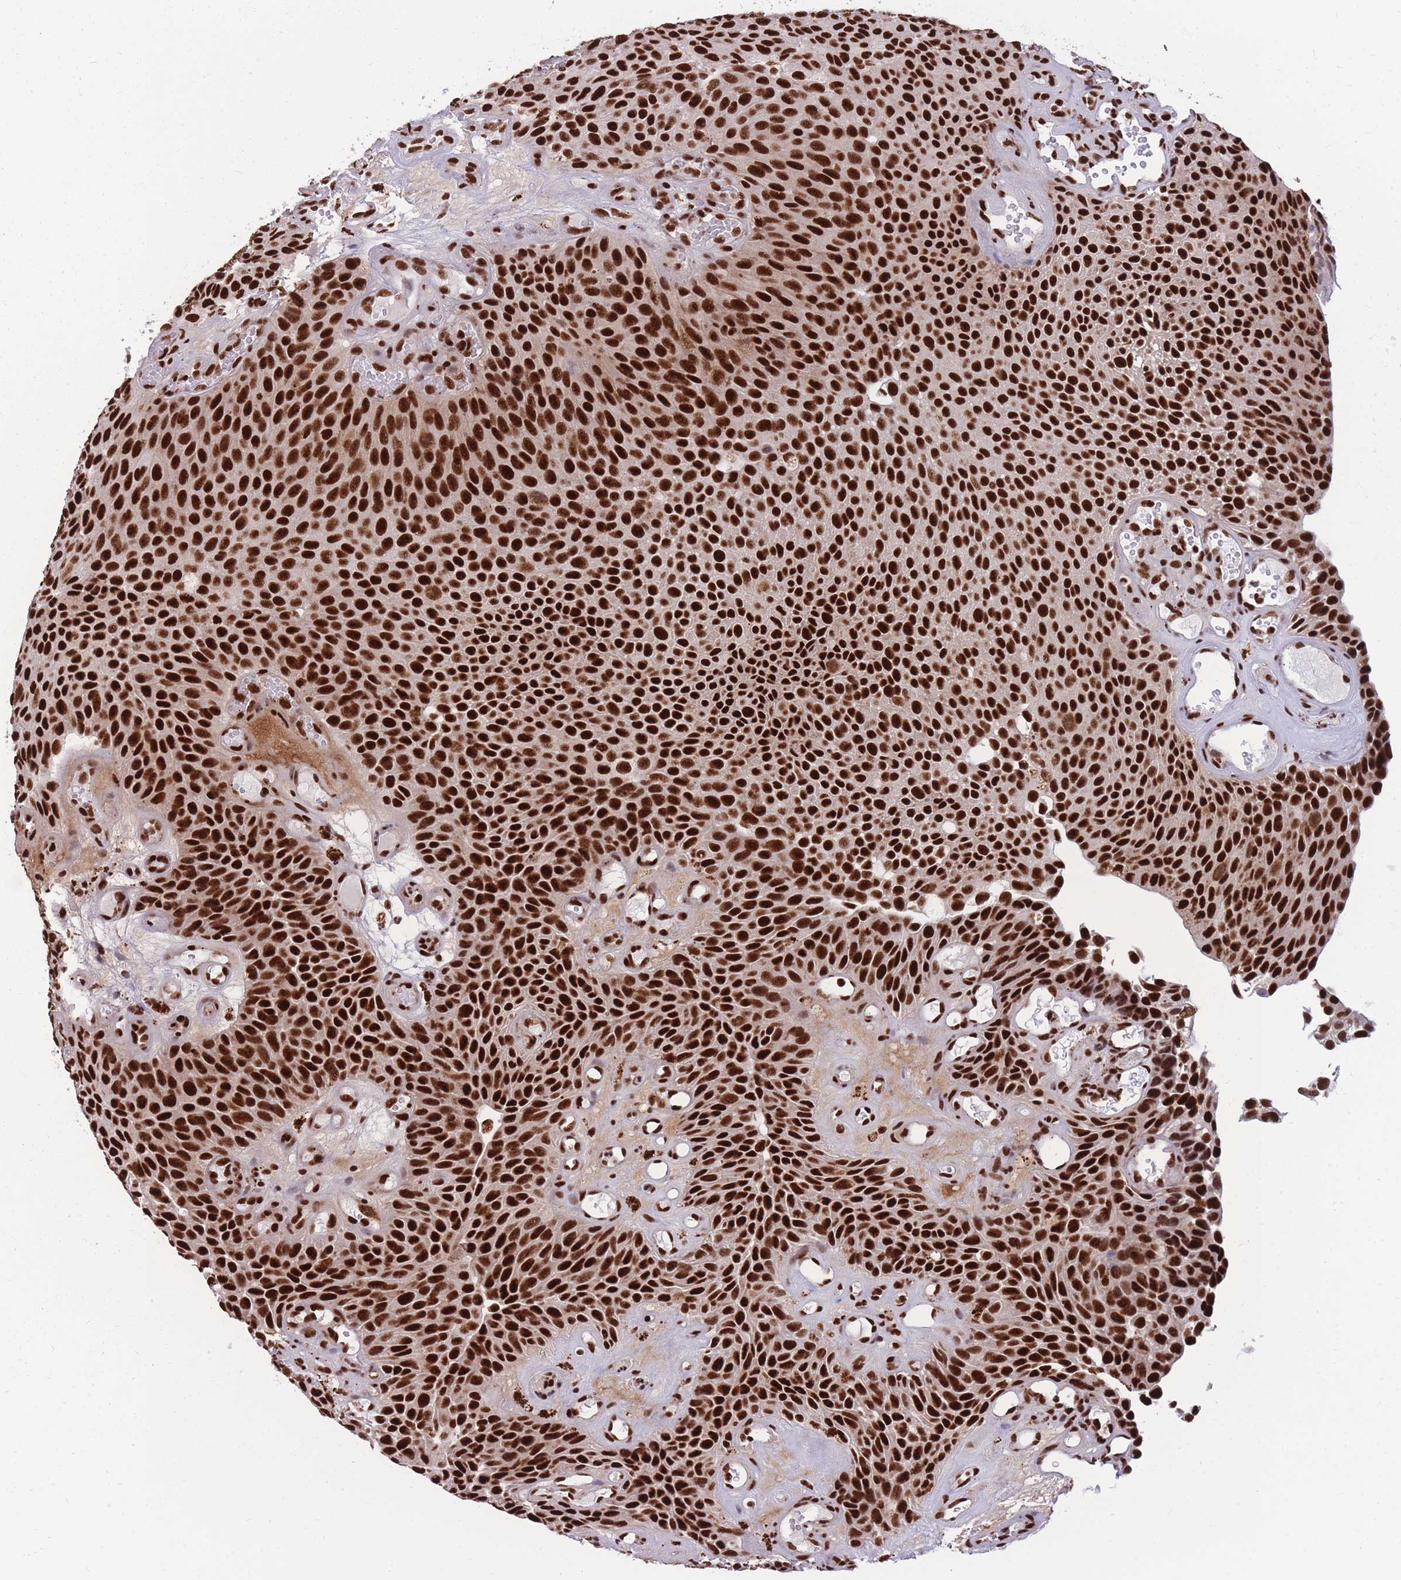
{"staining": {"intensity": "strong", "quantity": ">75%", "location": "nuclear"}, "tissue": "urothelial cancer", "cell_type": "Tumor cells", "image_type": "cancer", "snomed": [{"axis": "morphology", "description": "Urothelial carcinoma, Low grade"}, {"axis": "topography", "description": "Urinary bladder"}], "caption": "The micrograph exhibits immunohistochemical staining of urothelial carcinoma (low-grade). There is strong nuclear staining is seen in about >75% of tumor cells.", "gene": "PRPF19", "patient": {"sex": "male", "age": 89}}